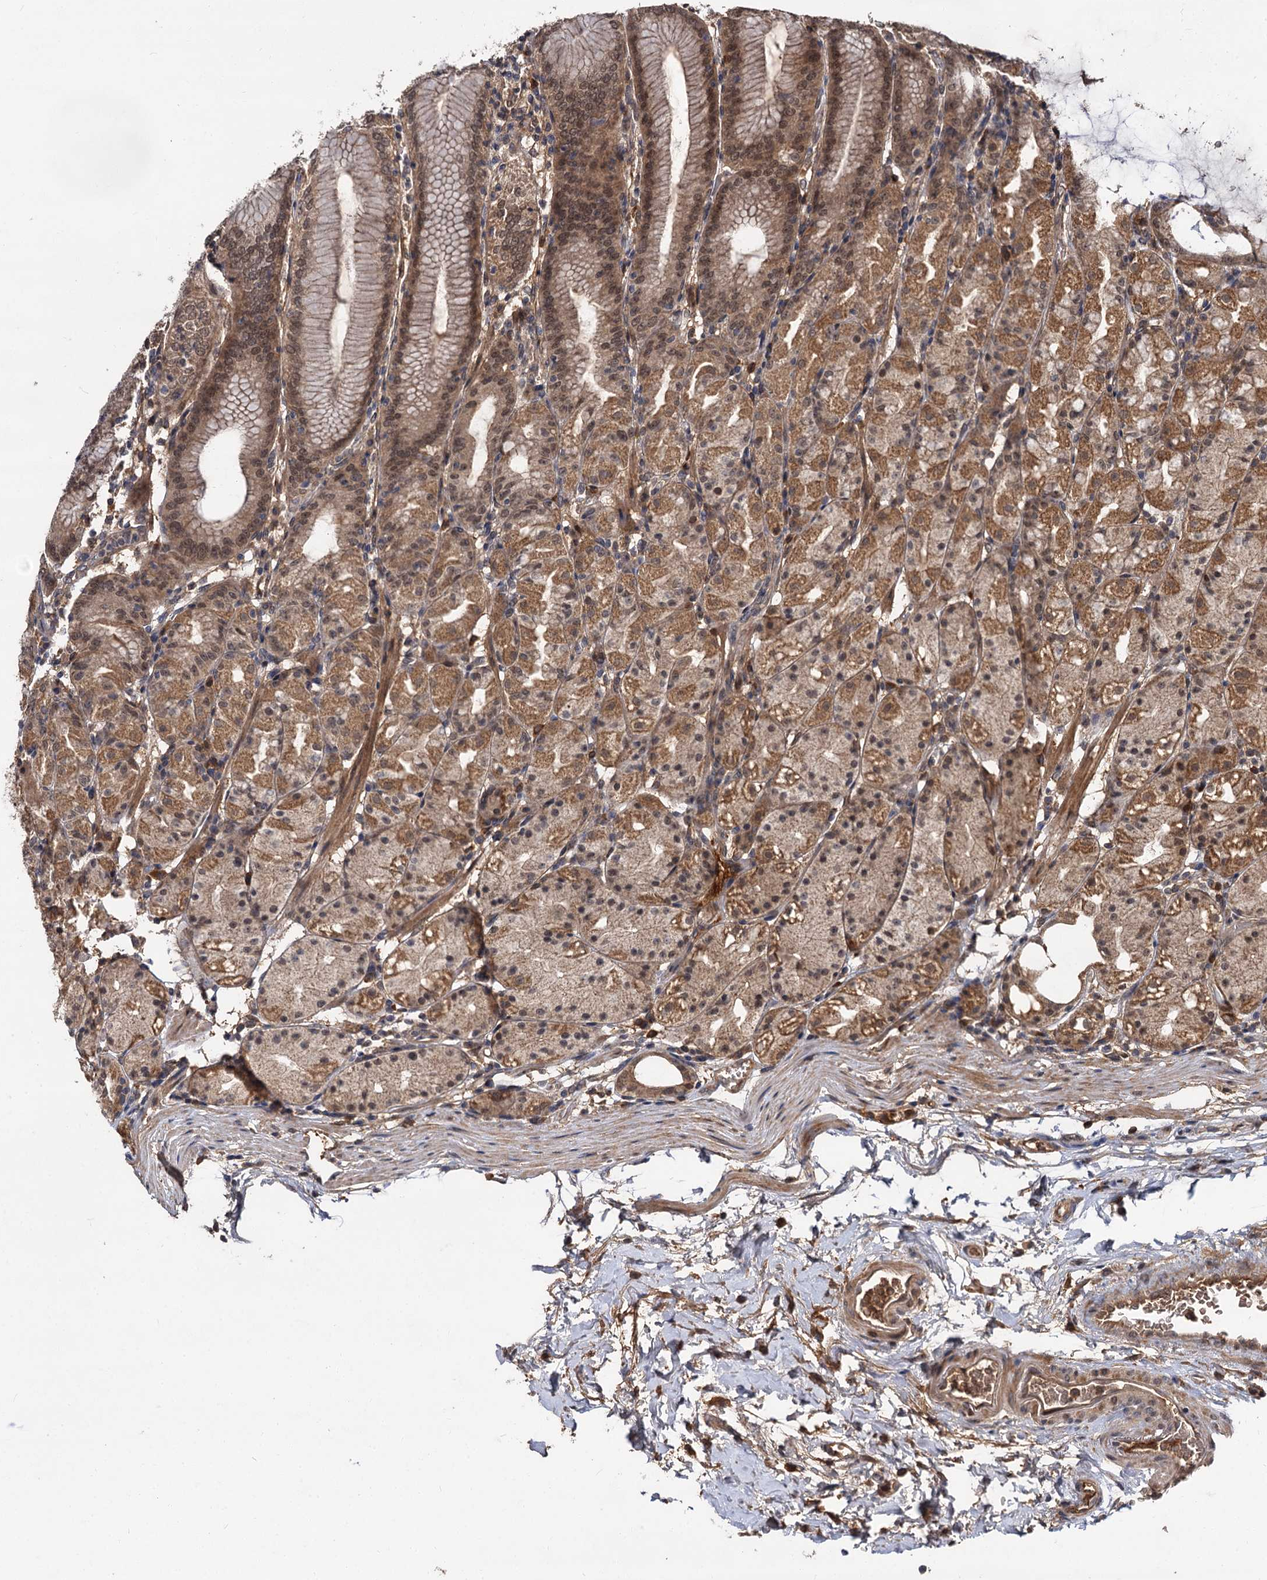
{"staining": {"intensity": "moderate", "quantity": ">75%", "location": "cytoplasmic/membranous,nuclear"}, "tissue": "stomach", "cell_type": "Glandular cells", "image_type": "normal", "snomed": [{"axis": "morphology", "description": "Normal tissue, NOS"}, {"axis": "topography", "description": "Stomach, upper"}], "caption": "Human stomach stained for a protein (brown) demonstrates moderate cytoplasmic/membranous,nuclear positive expression in approximately >75% of glandular cells.", "gene": "MBD6", "patient": {"sex": "male", "age": 48}}